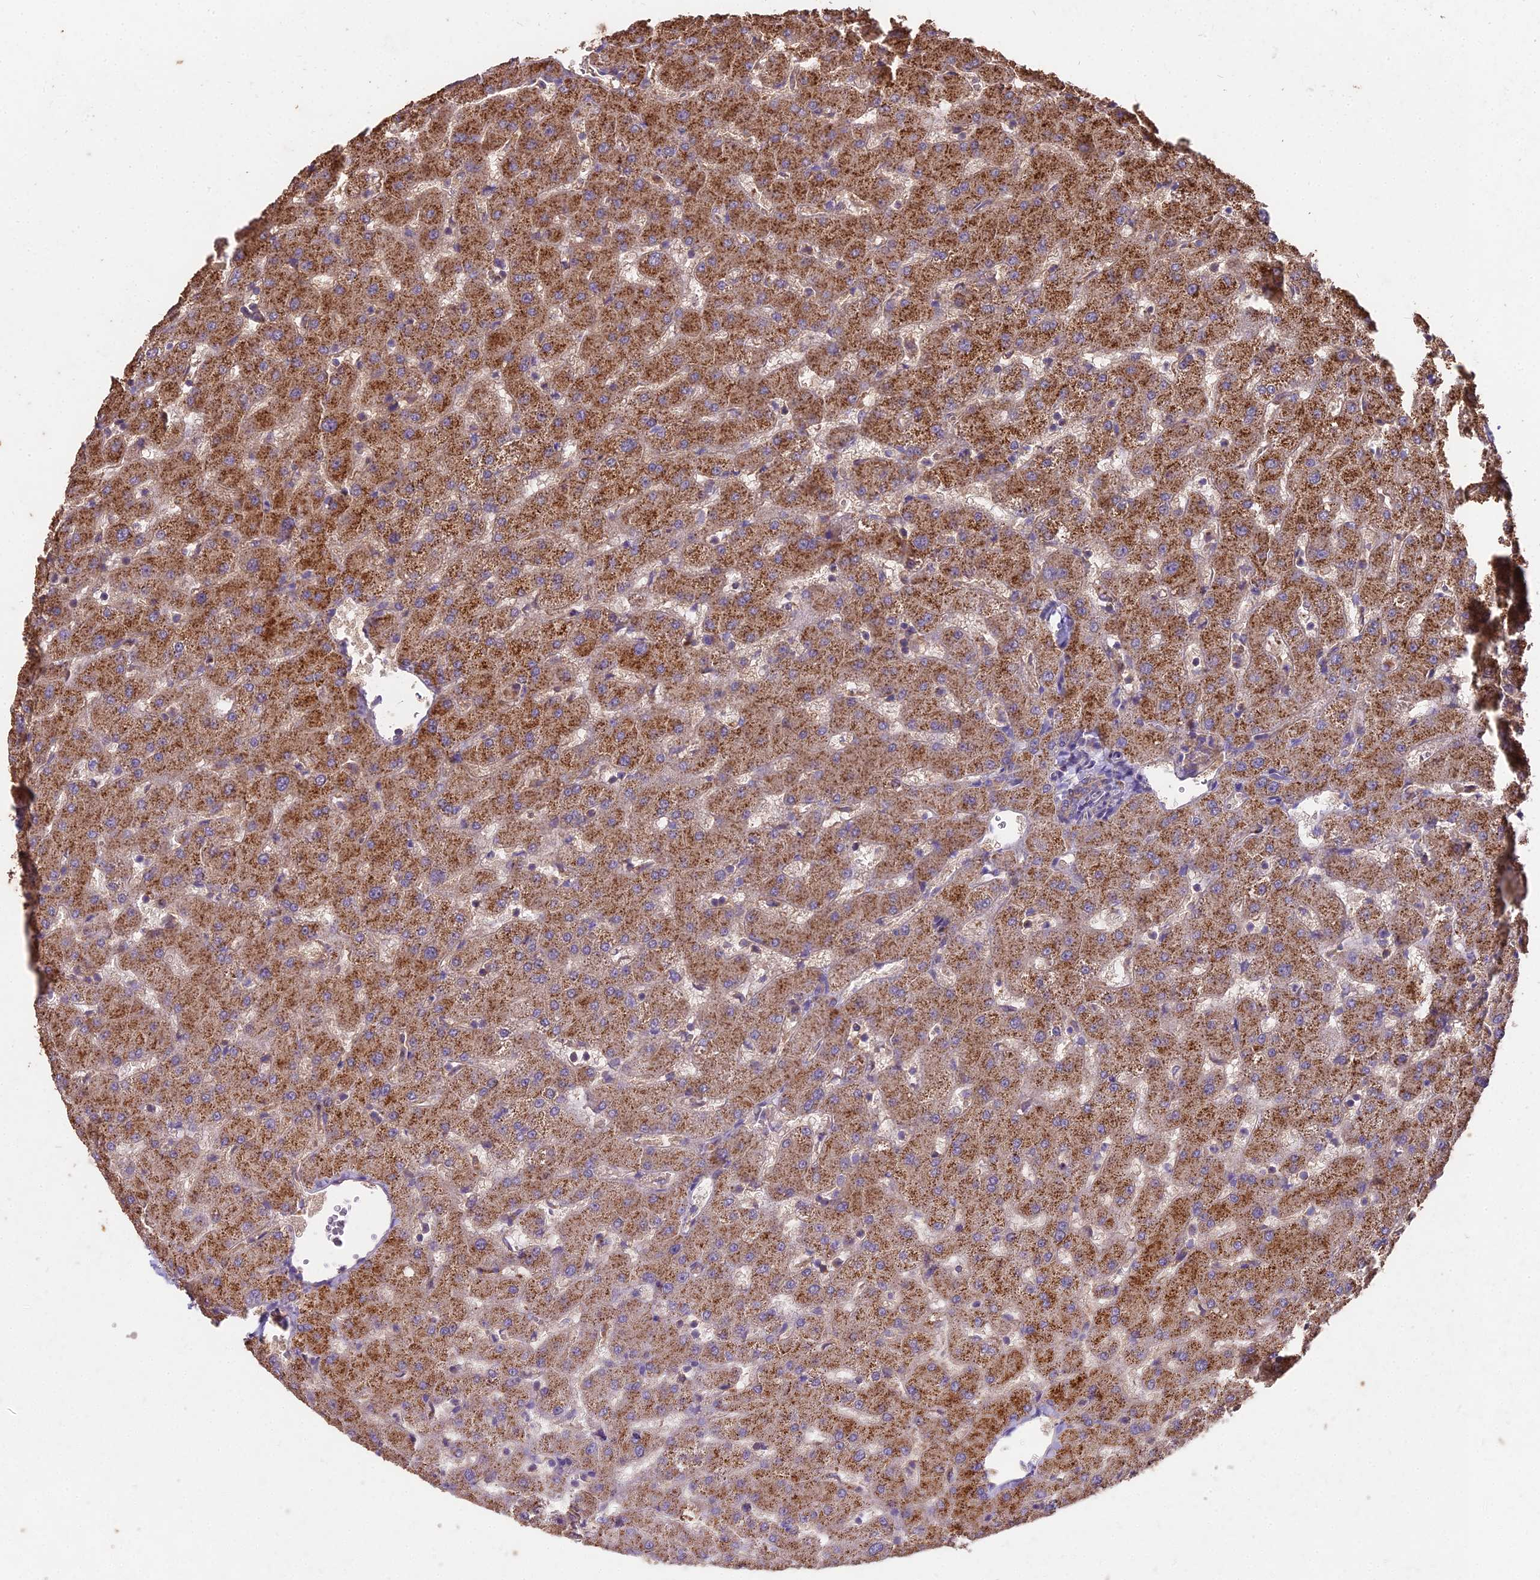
{"staining": {"intensity": "moderate", "quantity": "25%-75%", "location": "cytoplasmic/membranous"}, "tissue": "liver", "cell_type": "Cholangiocytes", "image_type": "normal", "snomed": [{"axis": "morphology", "description": "Normal tissue, NOS"}, {"axis": "topography", "description": "Liver"}], "caption": "An immunohistochemistry photomicrograph of normal tissue is shown. Protein staining in brown highlights moderate cytoplasmic/membranous positivity in liver within cholangiocytes. The protein is shown in brown color, while the nuclei are stained blue.", "gene": "CEMIP2", "patient": {"sex": "female", "age": 63}}